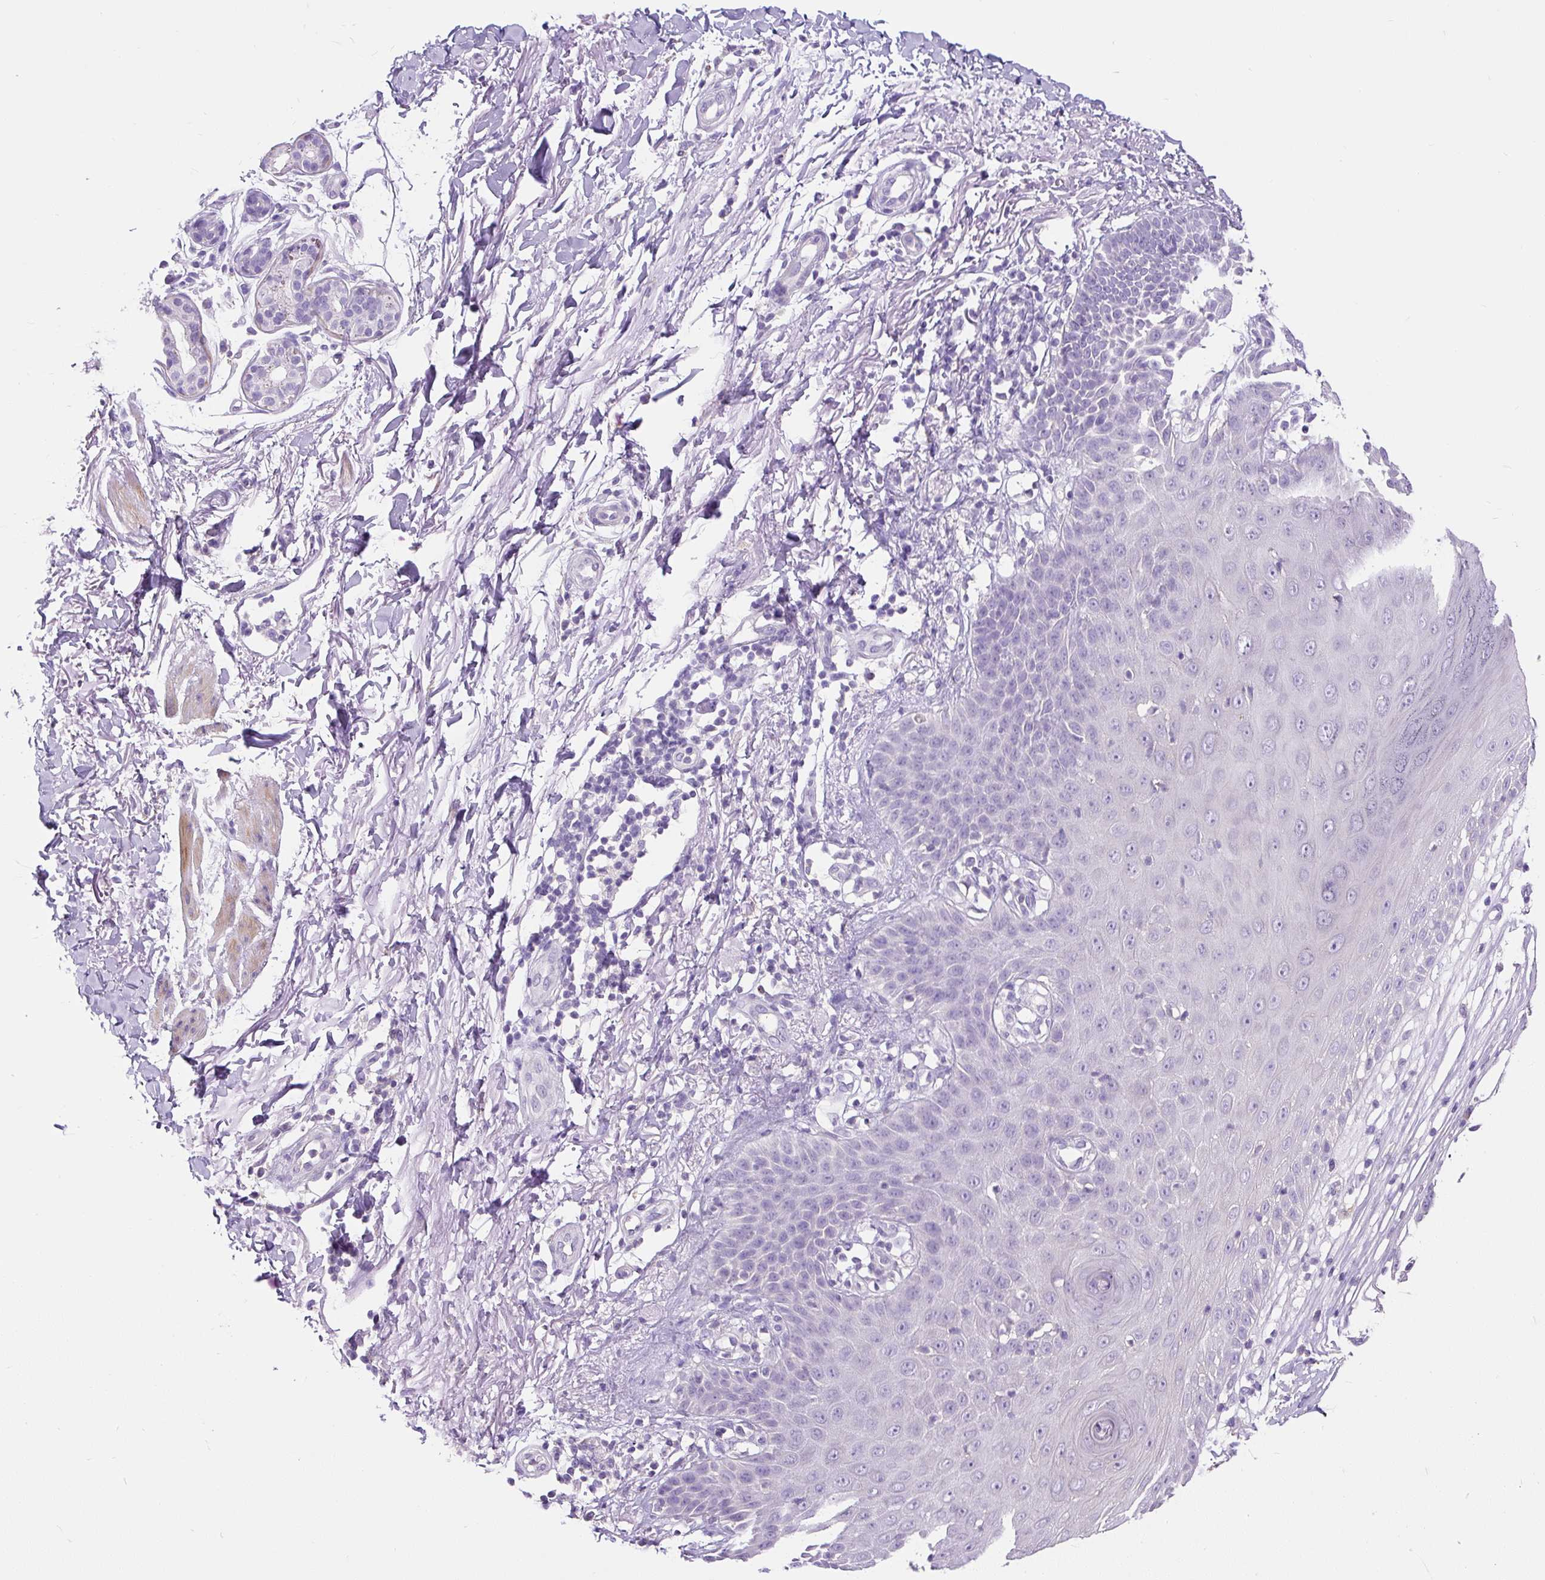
{"staining": {"intensity": "negative", "quantity": "none", "location": "none"}, "tissue": "melanoma", "cell_type": "Tumor cells", "image_type": "cancer", "snomed": [{"axis": "morphology", "description": "Malignant melanoma, NOS"}, {"axis": "topography", "description": "Skin"}], "caption": "High power microscopy image of an immunohistochemistry (IHC) image of melanoma, revealing no significant expression in tumor cells.", "gene": "GBX1", "patient": {"sex": "female", "age": 82}}